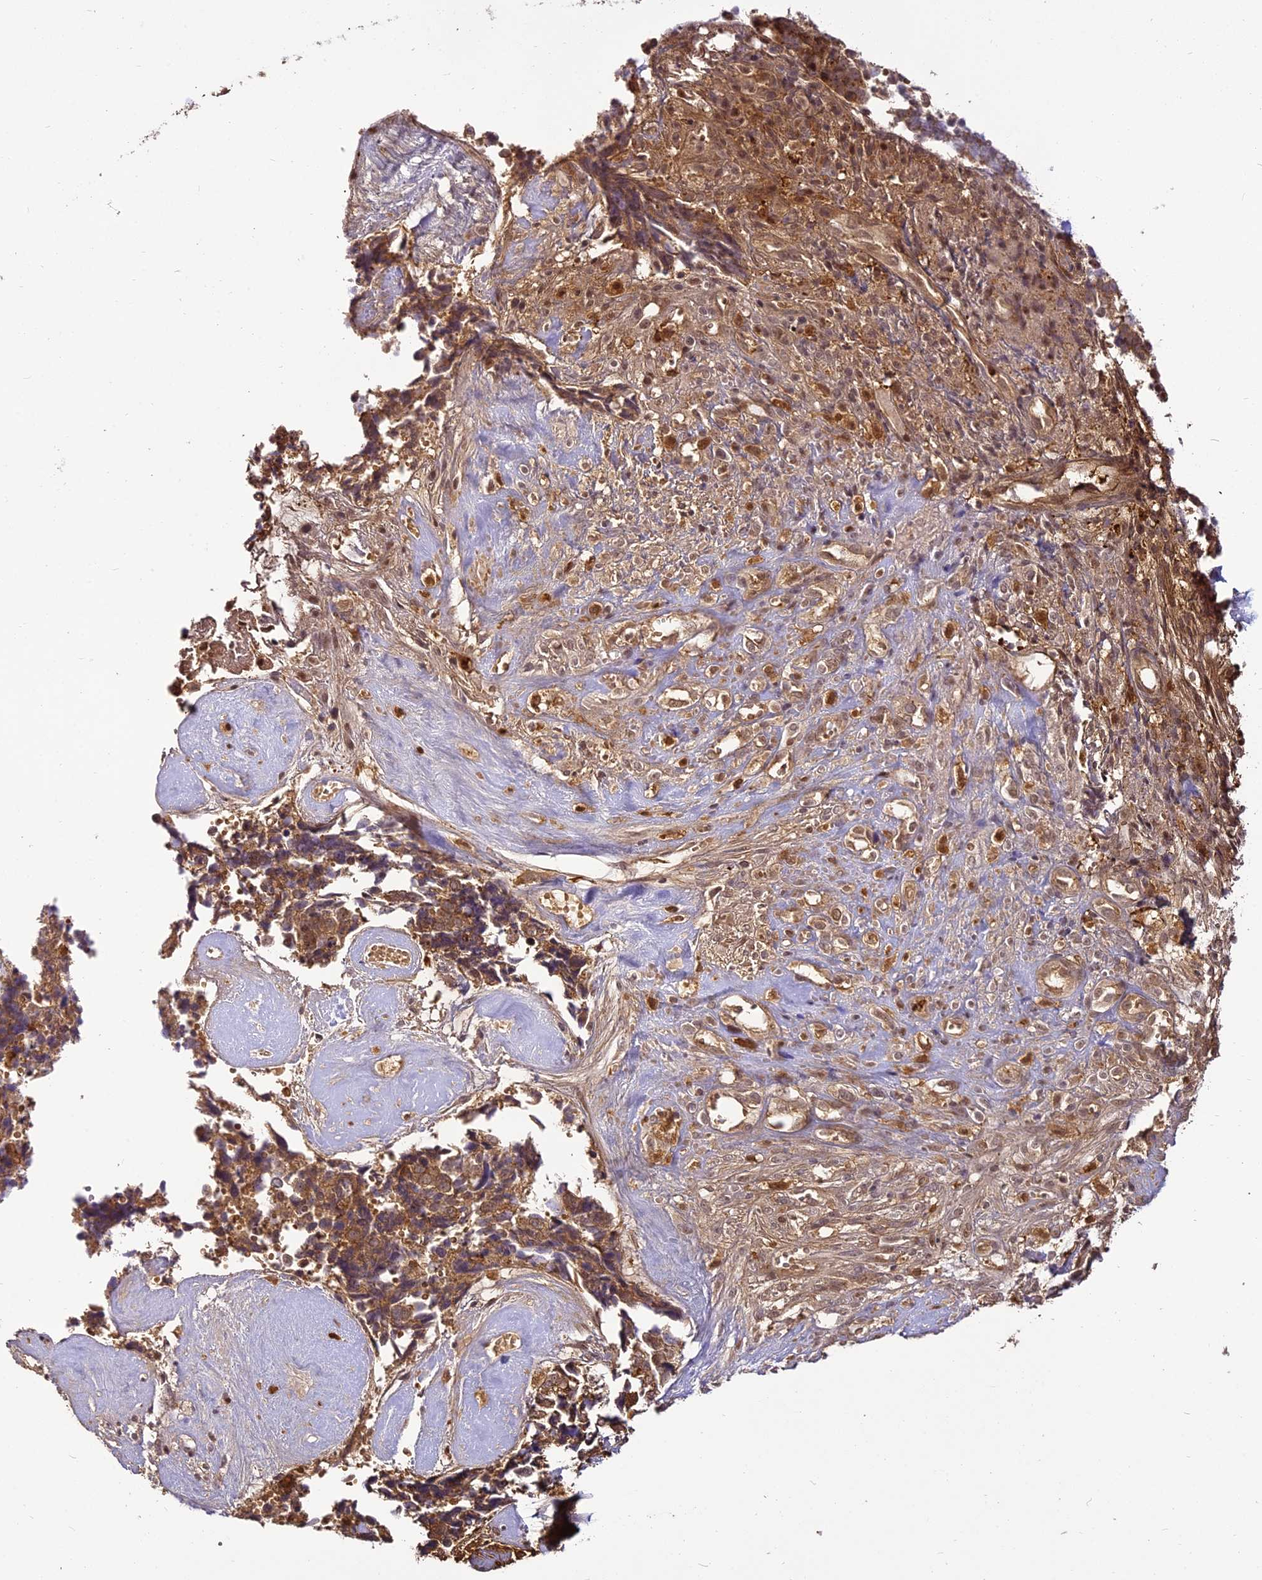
{"staining": {"intensity": "moderate", "quantity": "25%-75%", "location": "cytoplasmic/membranous"}, "tissue": "cervical cancer", "cell_type": "Tumor cells", "image_type": "cancer", "snomed": [{"axis": "morphology", "description": "Squamous cell carcinoma, NOS"}, {"axis": "topography", "description": "Cervix"}], "caption": "About 25%-75% of tumor cells in cervical squamous cell carcinoma reveal moderate cytoplasmic/membranous protein expression as visualized by brown immunohistochemical staining.", "gene": "BCDIN3D", "patient": {"sex": "female", "age": 63}}